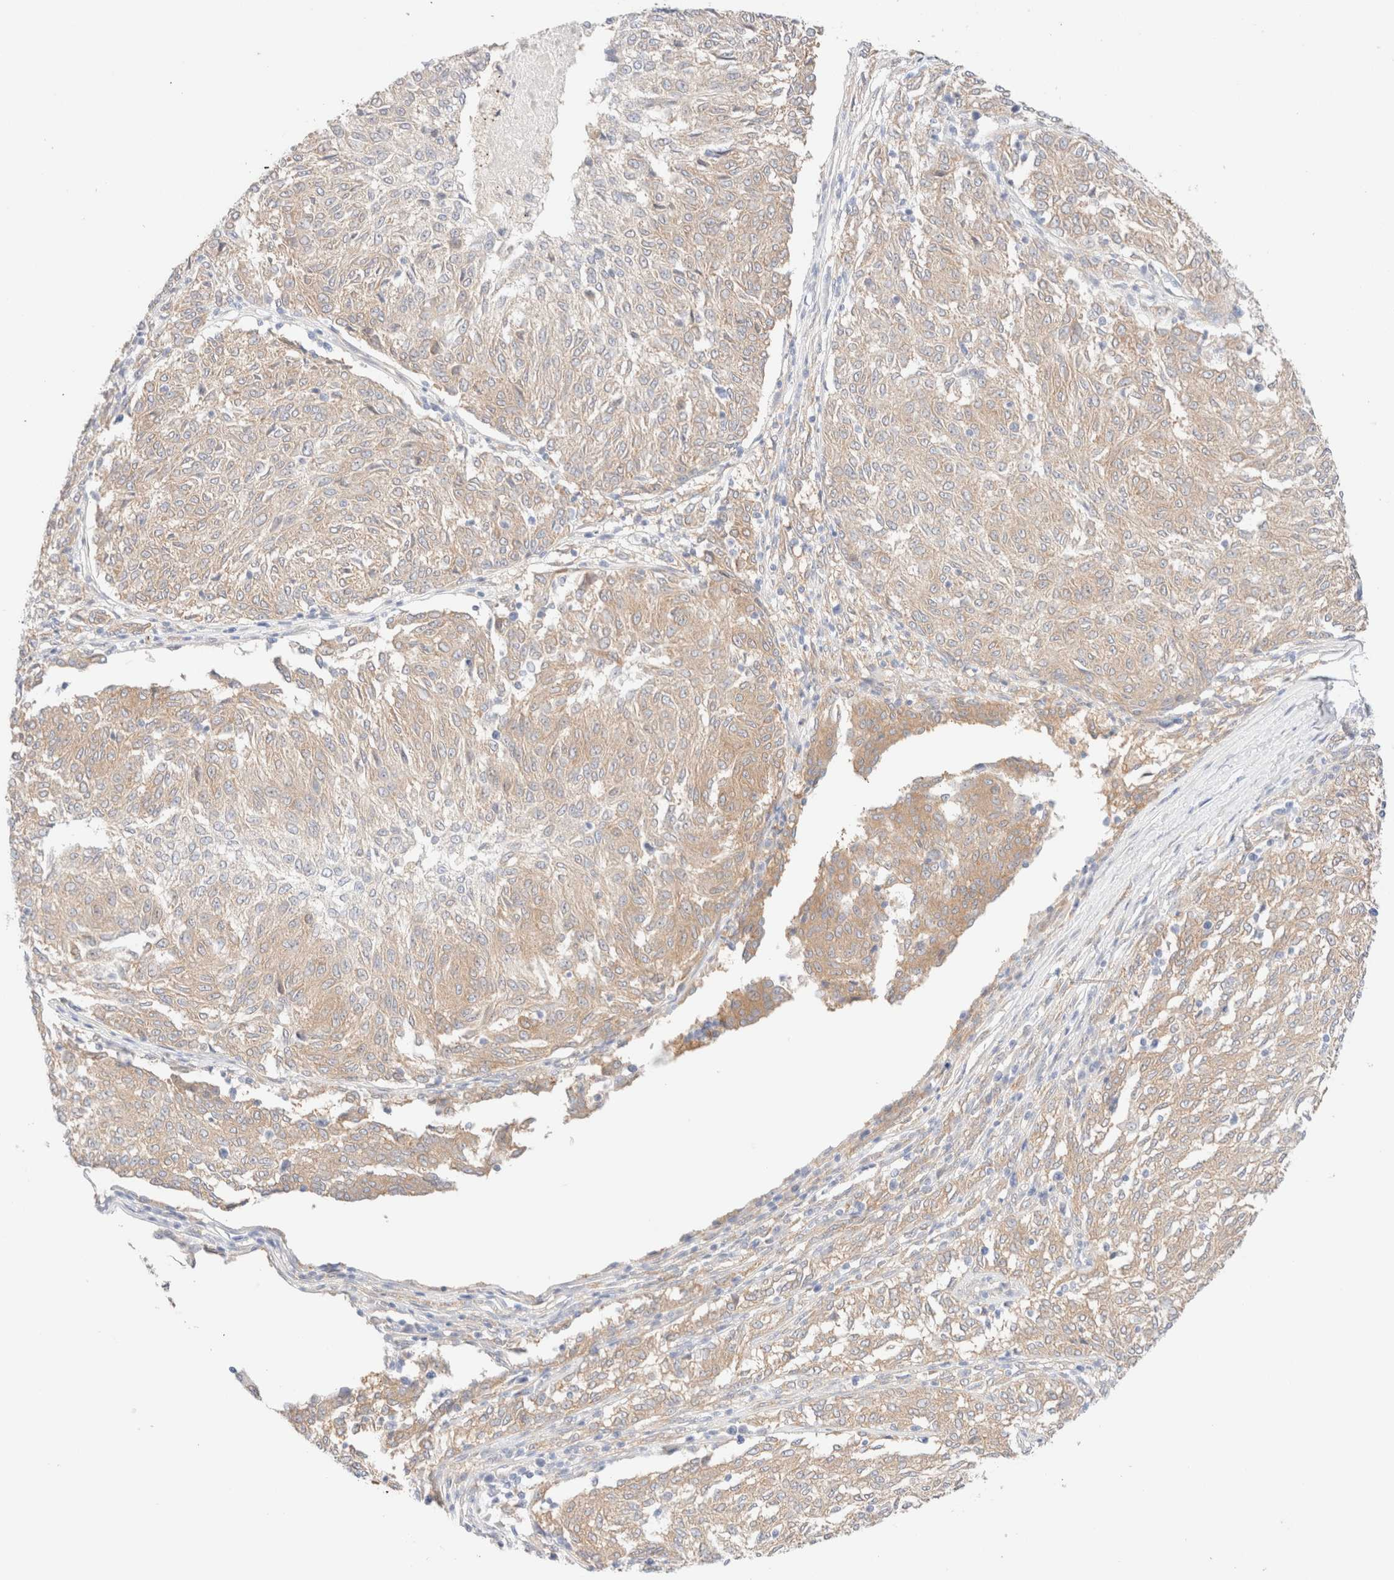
{"staining": {"intensity": "weak", "quantity": ">75%", "location": "cytoplasmic/membranous"}, "tissue": "melanoma", "cell_type": "Tumor cells", "image_type": "cancer", "snomed": [{"axis": "morphology", "description": "Malignant melanoma, NOS"}, {"axis": "topography", "description": "Skin"}], "caption": "Human malignant melanoma stained with a protein marker displays weak staining in tumor cells.", "gene": "NIBAN2", "patient": {"sex": "female", "age": 72}}